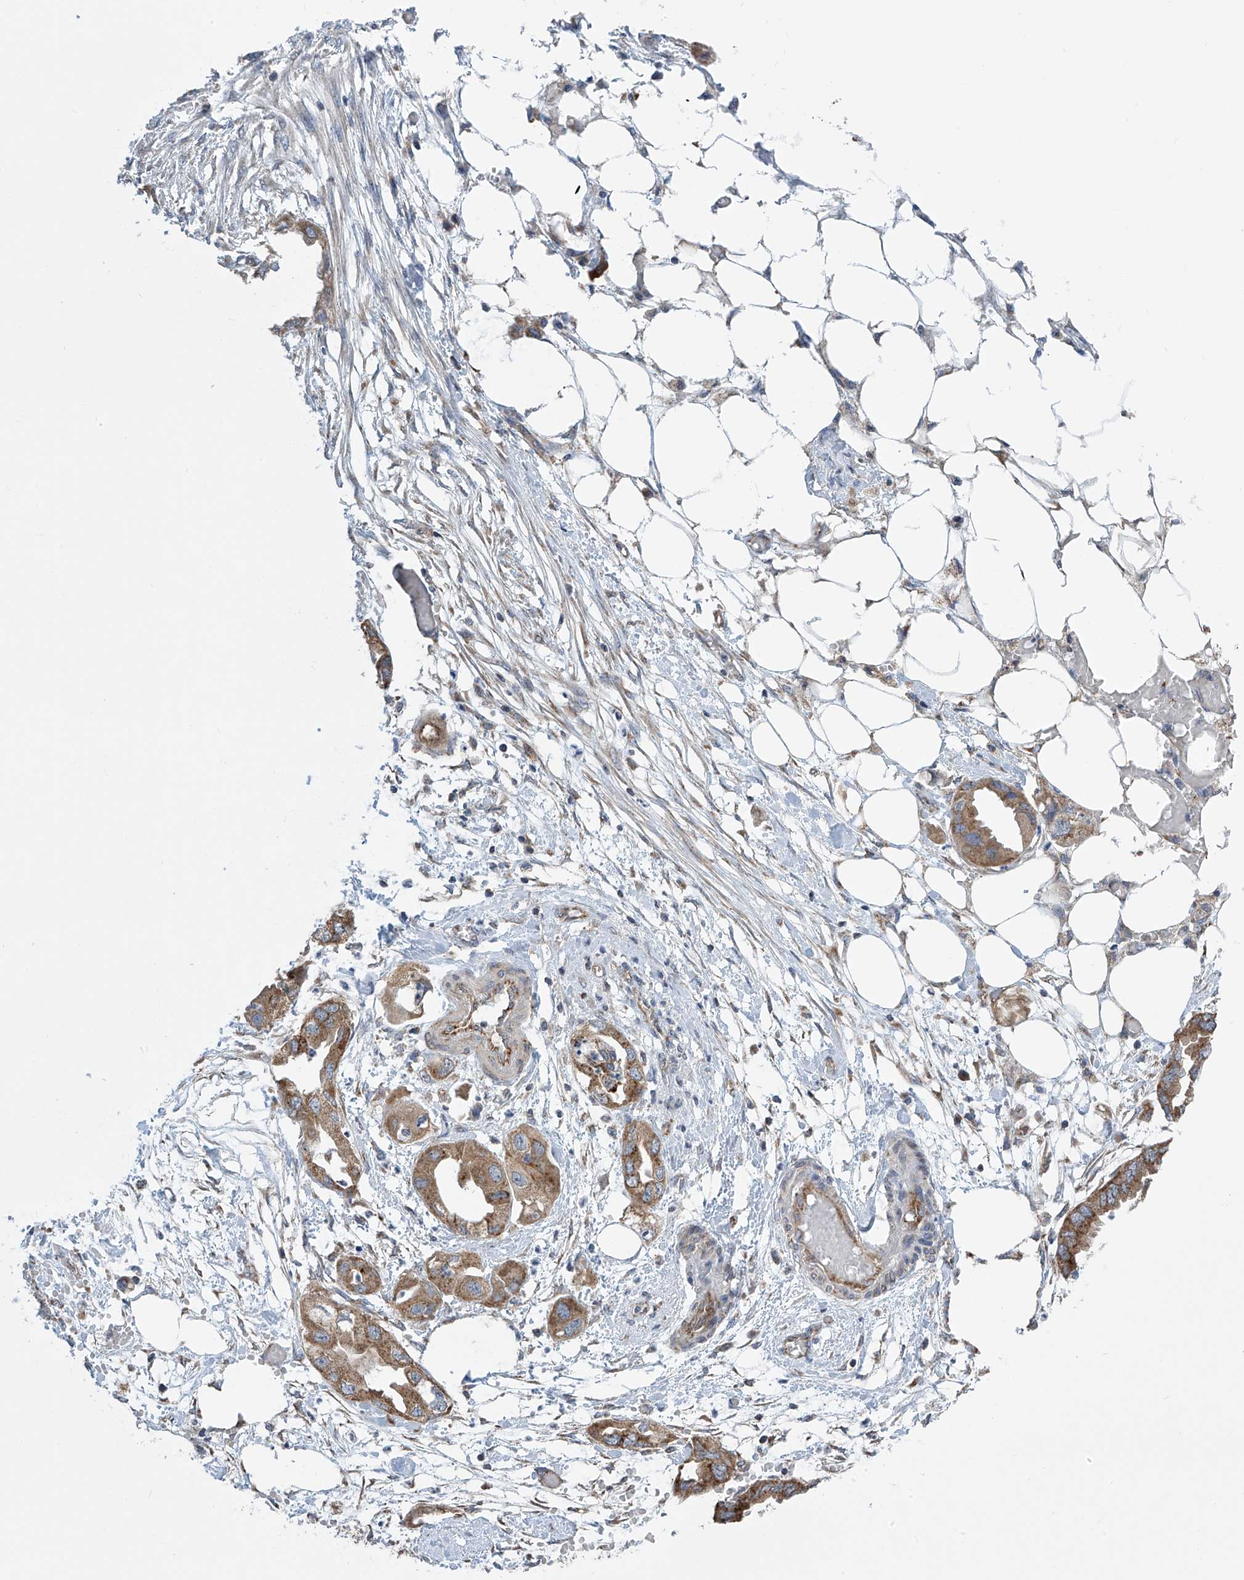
{"staining": {"intensity": "moderate", "quantity": ">75%", "location": "cytoplasmic/membranous"}, "tissue": "endometrial cancer", "cell_type": "Tumor cells", "image_type": "cancer", "snomed": [{"axis": "morphology", "description": "Adenocarcinoma, NOS"}, {"axis": "morphology", "description": "Adenocarcinoma, metastatic, NOS"}, {"axis": "topography", "description": "Adipose tissue"}, {"axis": "topography", "description": "Endometrium"}], "caption": "Endometrial cancer (metastatic adenocarcinoma) tissue exhibits moderate cytoplasmic/membranous staining in approximately >75% of tumor cells", "gene": "PNPT1", "patient": {"sex": "female", "age": 67}}